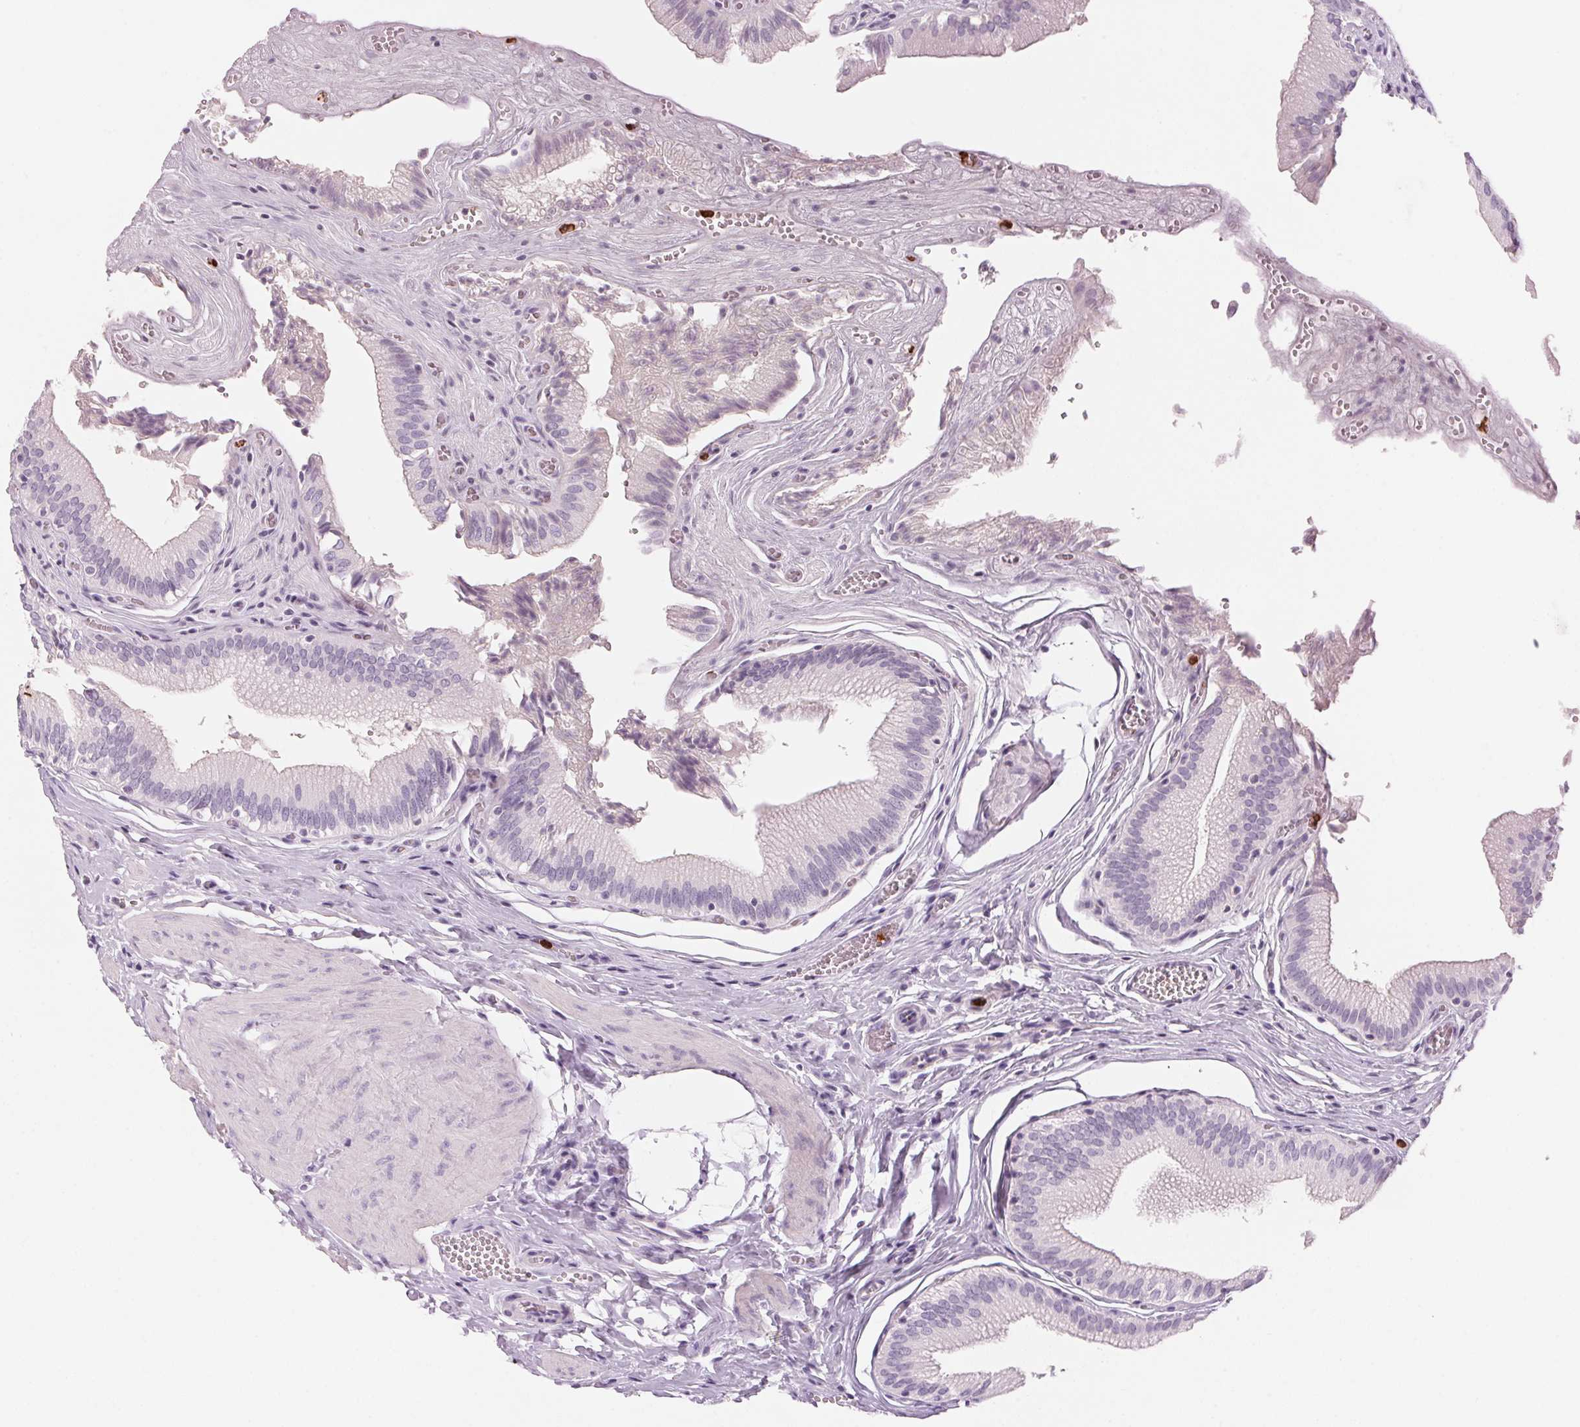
{"staining": {"intensity": "negative", "quantity": "none", "location": "none"}, "tissue": "gallbladder", "cell_type": "Glandular cells", "image_type": "normal", "snomed": [{"axis": "morphology", "description": "Normal tissue, NOS"}, {"axis": "topography", "description": "Gallbladder"}, {"axis": "topography", "description": "Peripheral nerve tissue"}], "caption": "Protein analysis of unremarkable gallbladder demonstrates no significant staining in glandular cells.", "gene": "KLK7", "patient": {"sex": "male", "age": 17}}